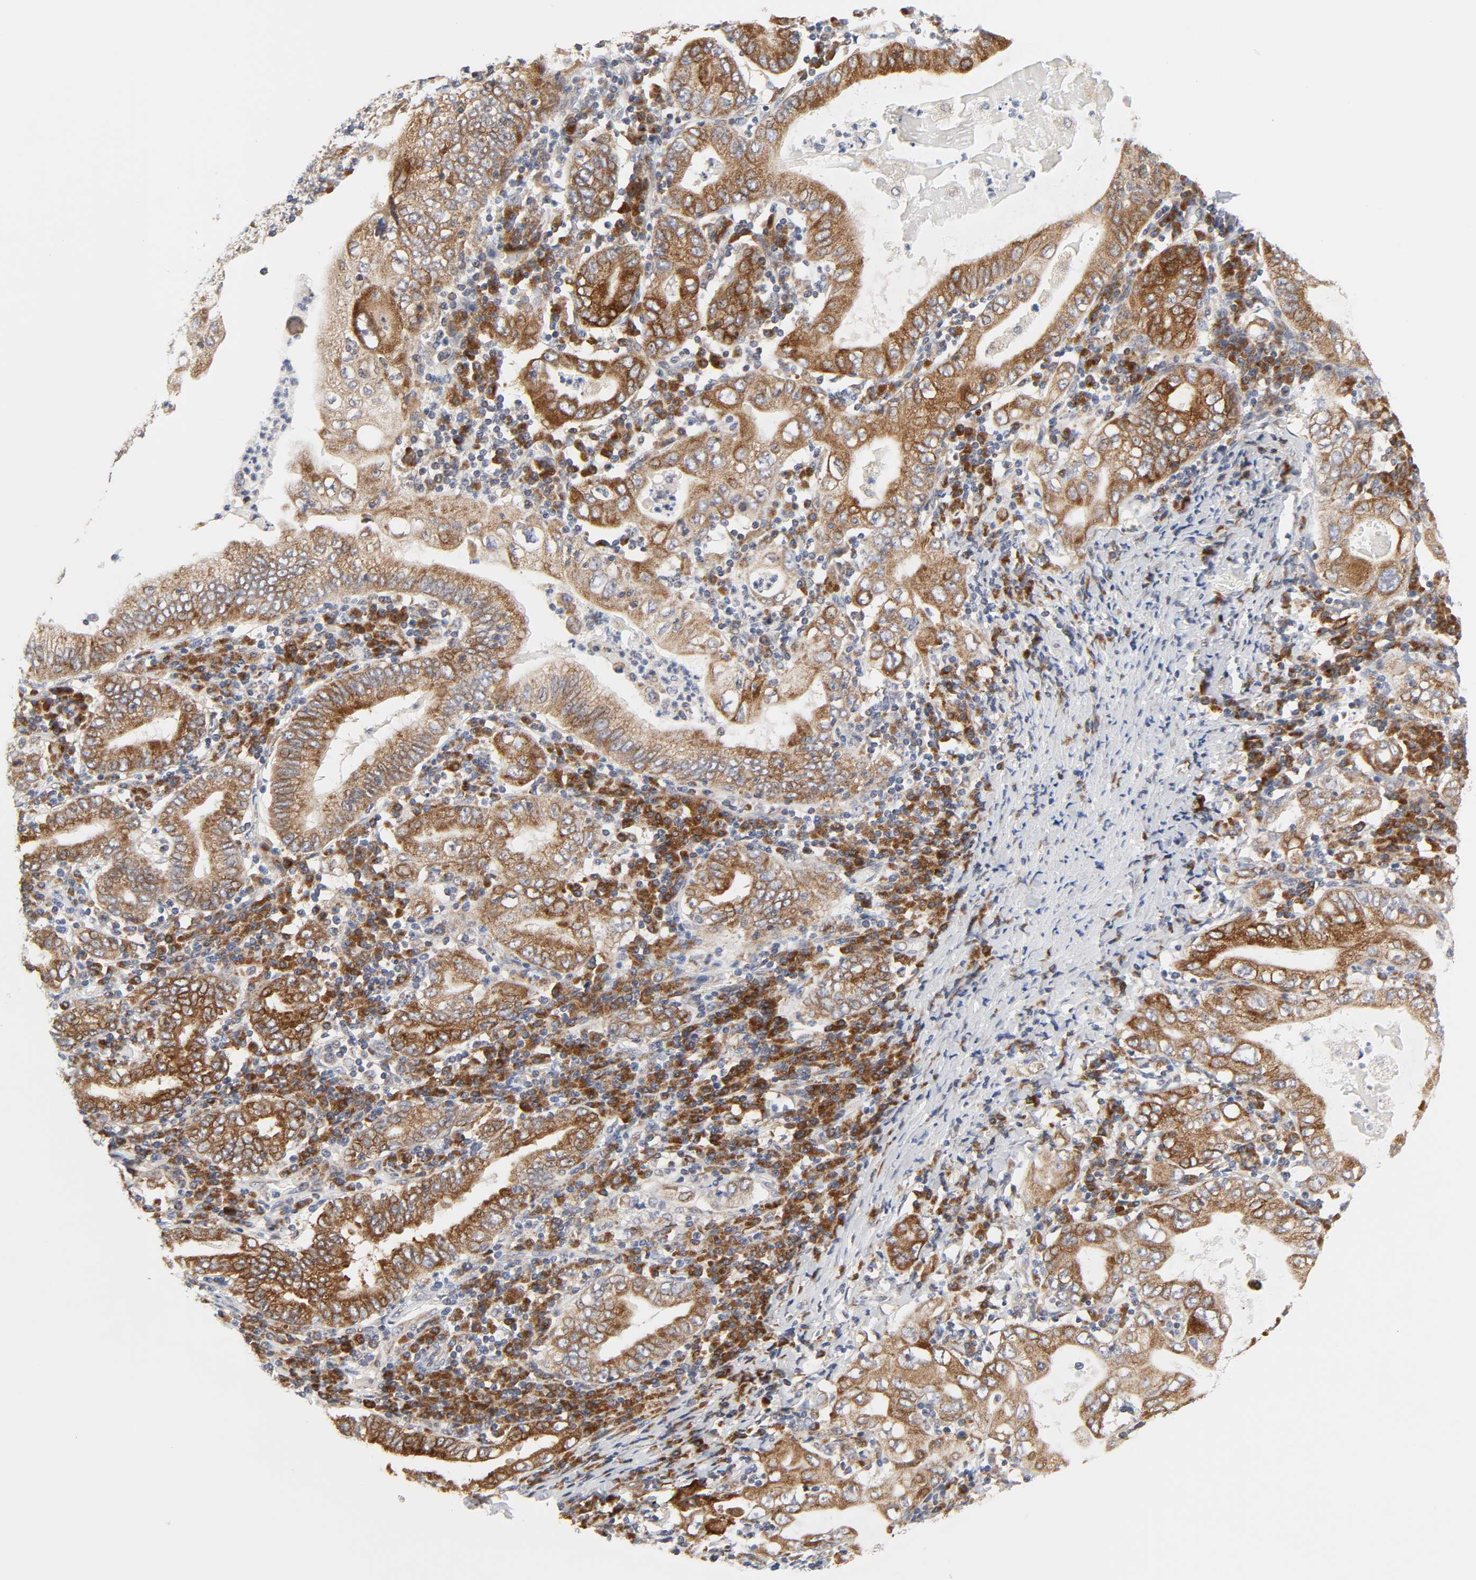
{"staining": {"intensity": "moderate", "quantity": ">75%", "location": "cytoplasmic/membranous"}, "tissue": "stomach cancer", "cell_type": "Tumor cells", "image_type": "cancer", "snomed": [{"axis": "morphology", "description": "Normal tissue, NOS"}, {"axis": "morphology", "description": "Adenocarcinoma, NOS"}, {"axis": "topography", "description": "Esophagus"}, {"axis": "topography", "description": "Stomach, upper"}, {"axis": "topography", "description": "Peripheral nerve tissue"}], "caption": "Stomach cancer (adenocarcinoma) stained for a protein demonstrates moderate cytoplasmic/membranous positivity in tumor cells.", "gene": "BAX", "patient": {"sex": "male", "age": 62}}